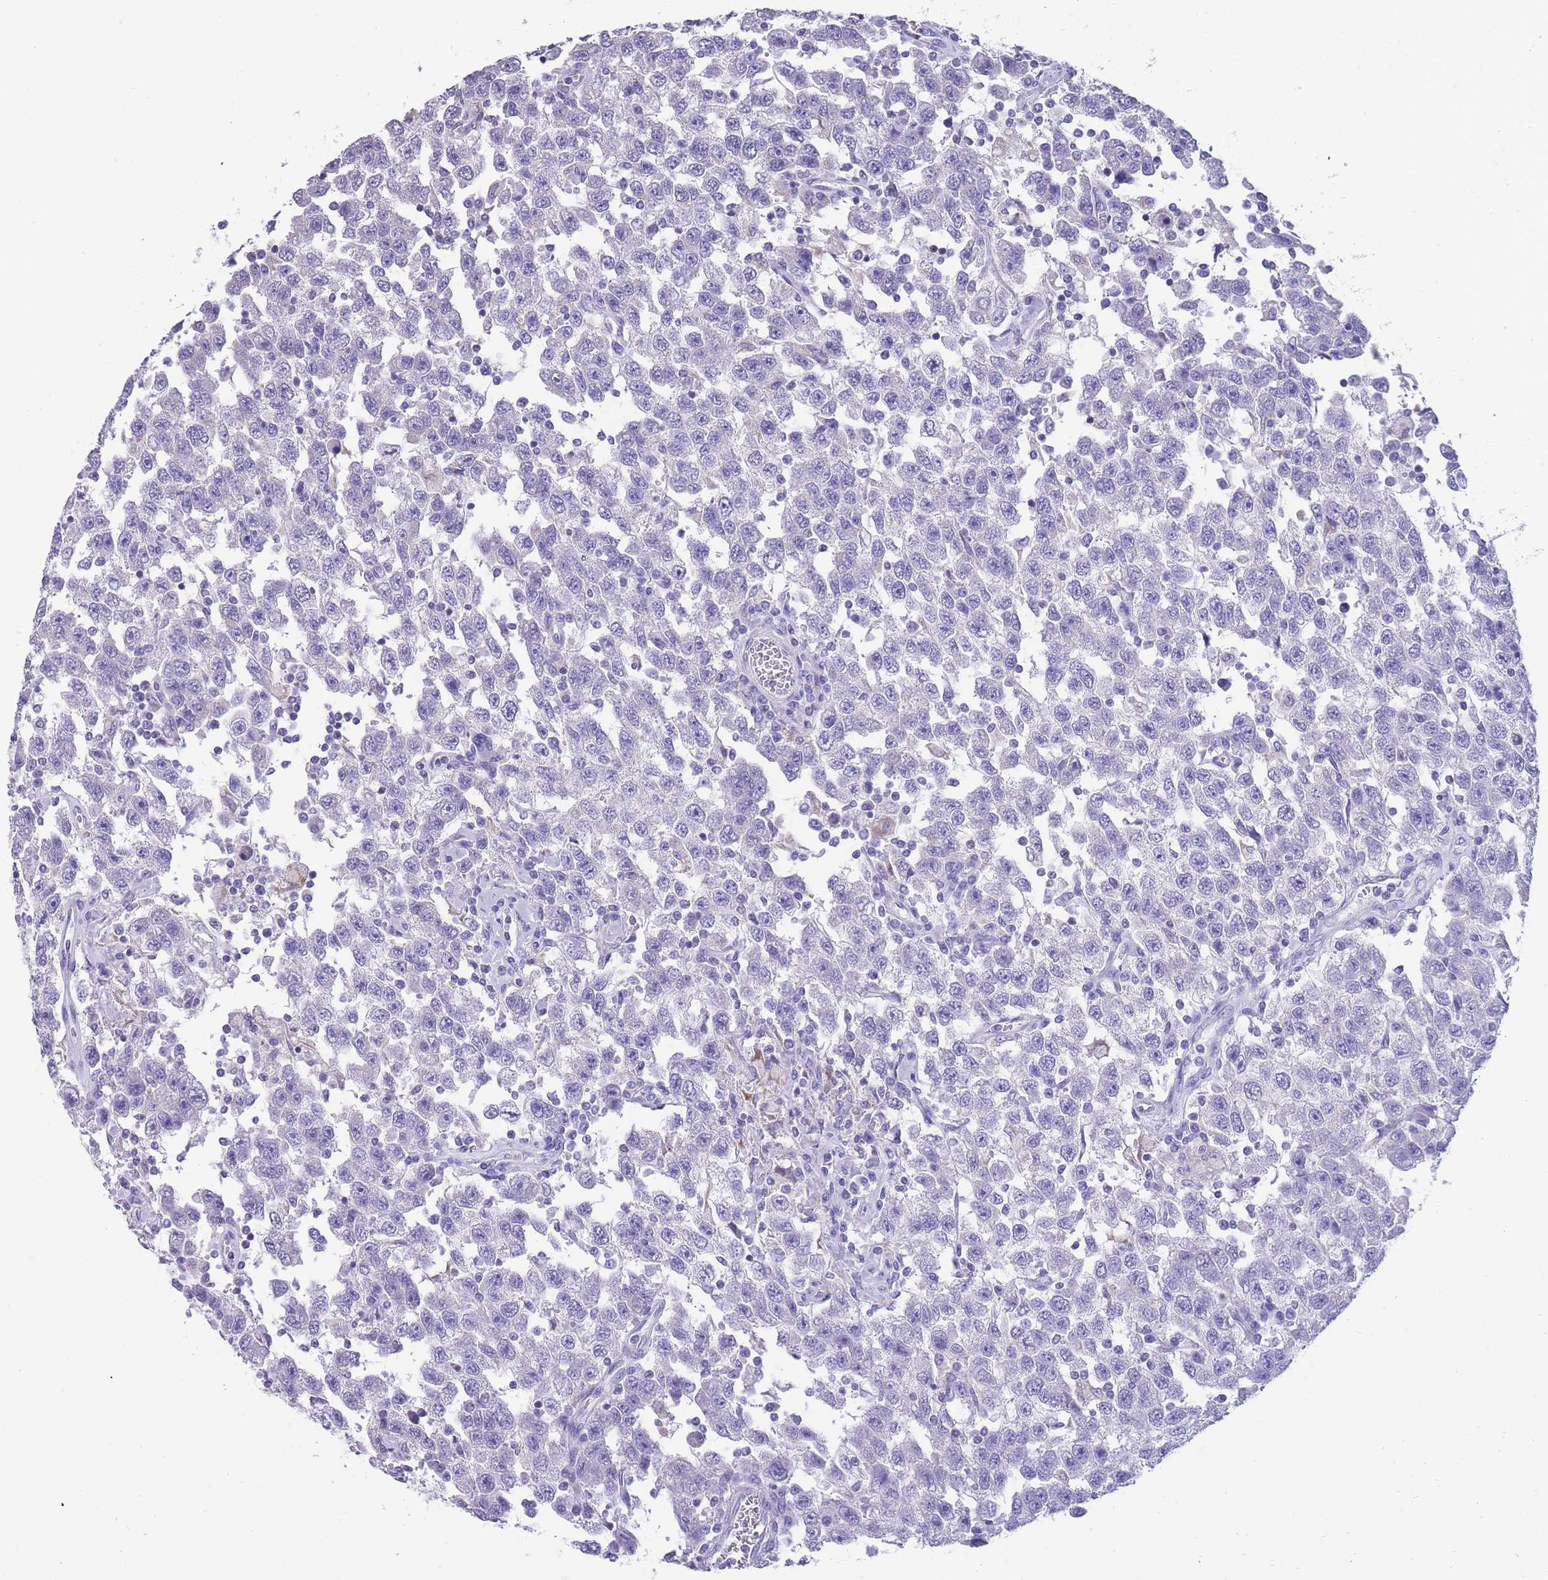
{"staining": {"intensity": "negative", "quantity": "none", "location": "none"}, "tissue": "testis cancer", "cell_type": "Tumor cells", "image_type": "cancer", "snomed": [{"axis": "morphology", "description": "Seminoma, NOS"}, {"axis": "topography", "description": "Testis"}], "caption": "DAB immunohistochemical staining of human testis cancer reveals no significant staining in tumor cells.", "gene": "INTS2", "patient": {"sex": "male", "age": 41}}